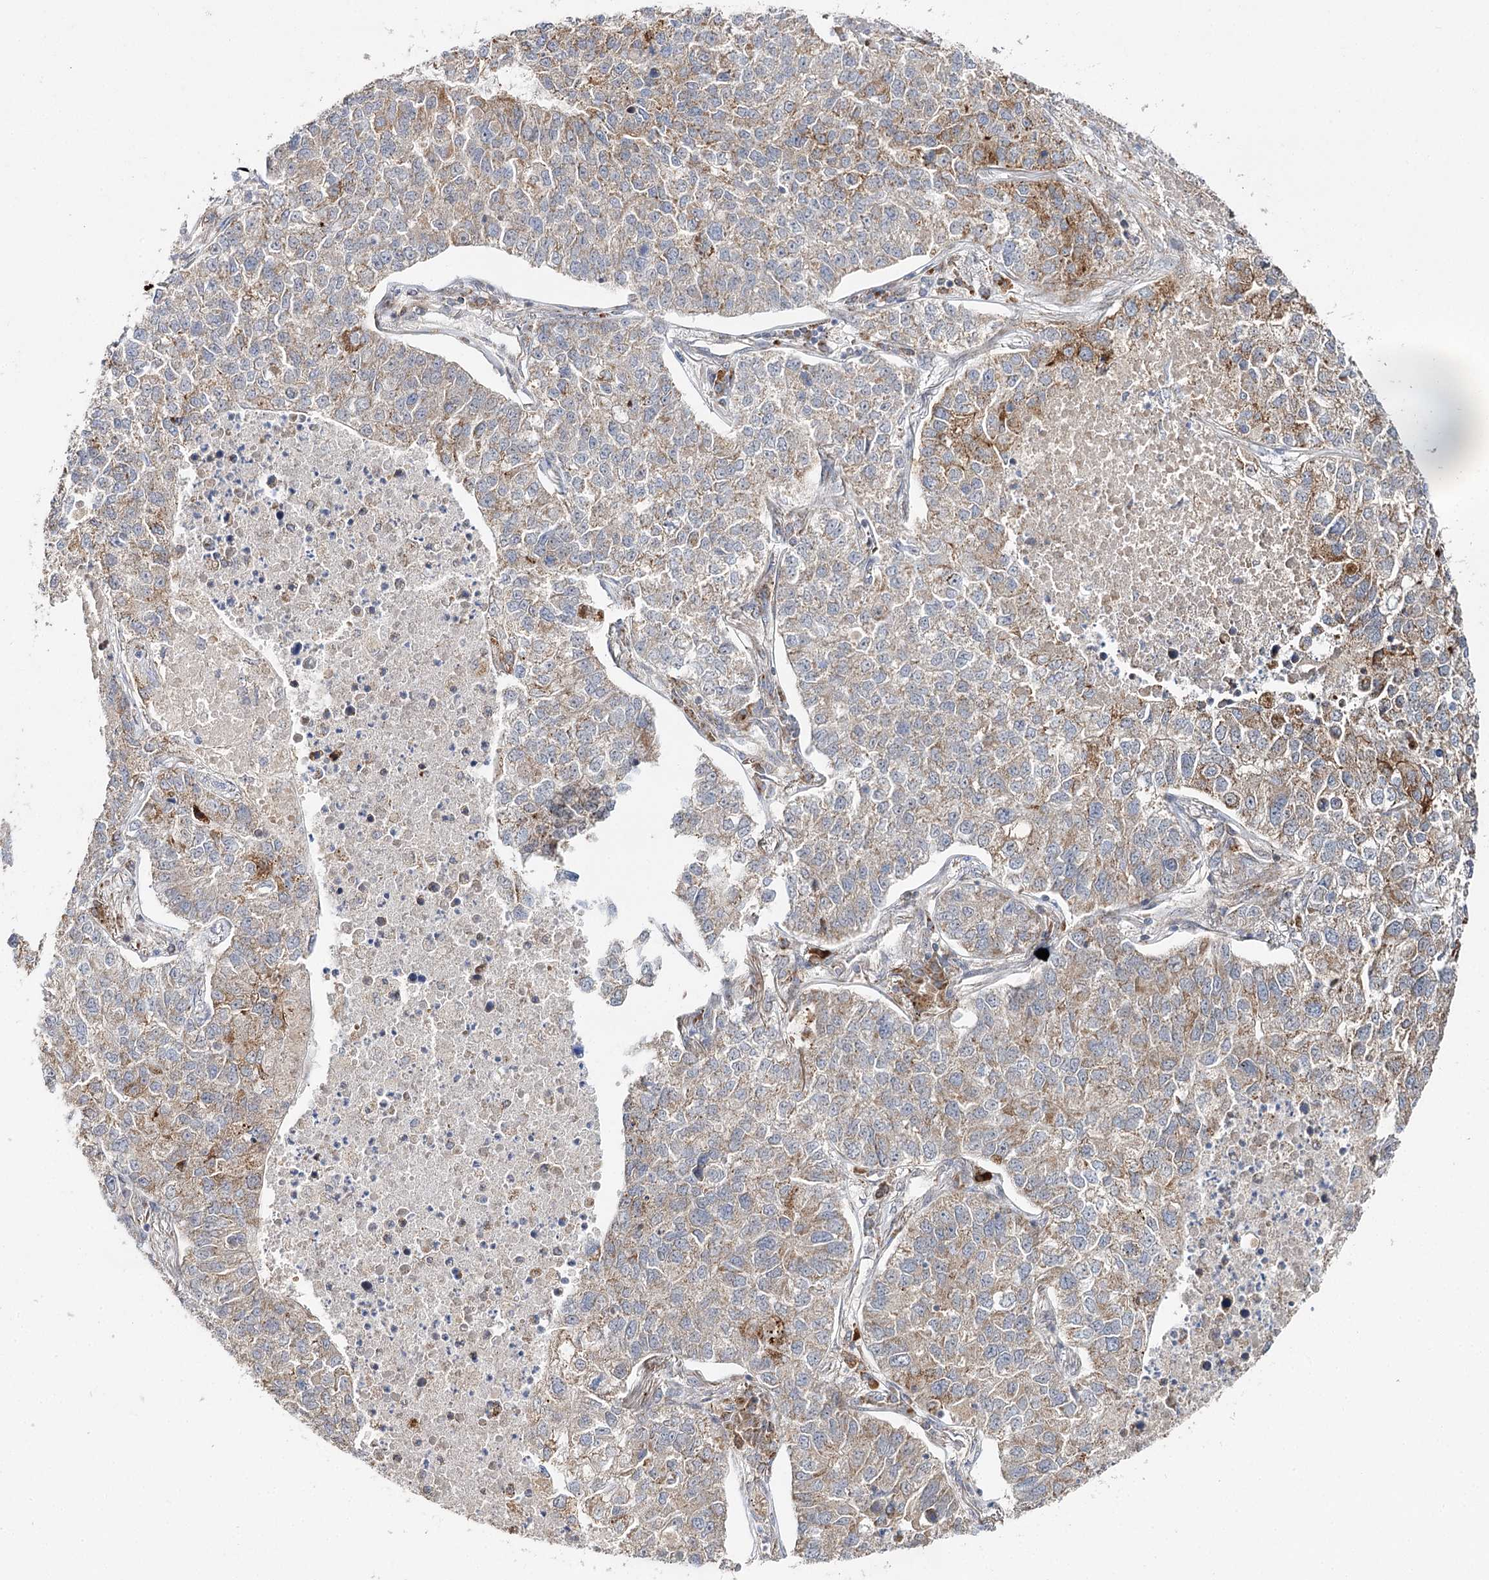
{"staining": {"intensity": "moderate", "quantity": "<25%", "location": "cytoplasmic/membranous"}, "tissue": "lung cancer", "cell_type": "Tumor cells", "image_type": "cancer", "snomed": [{"axis": "morphology", "description": "Adenocarcinoma, NOS"}, {"axis": "topography", "description": "Lung"}], "caption": "Immunohistochemistry (IHC) (DAB (3,3'-diaminobenzidine)) staining of adenocarcinoma (lung) demonstrates moderate cytoplasmic/membranous protein expression in approximately <25% of tumor cells.", "gene": "CBR4", "patient": {"sex": "male", "age": 49}}